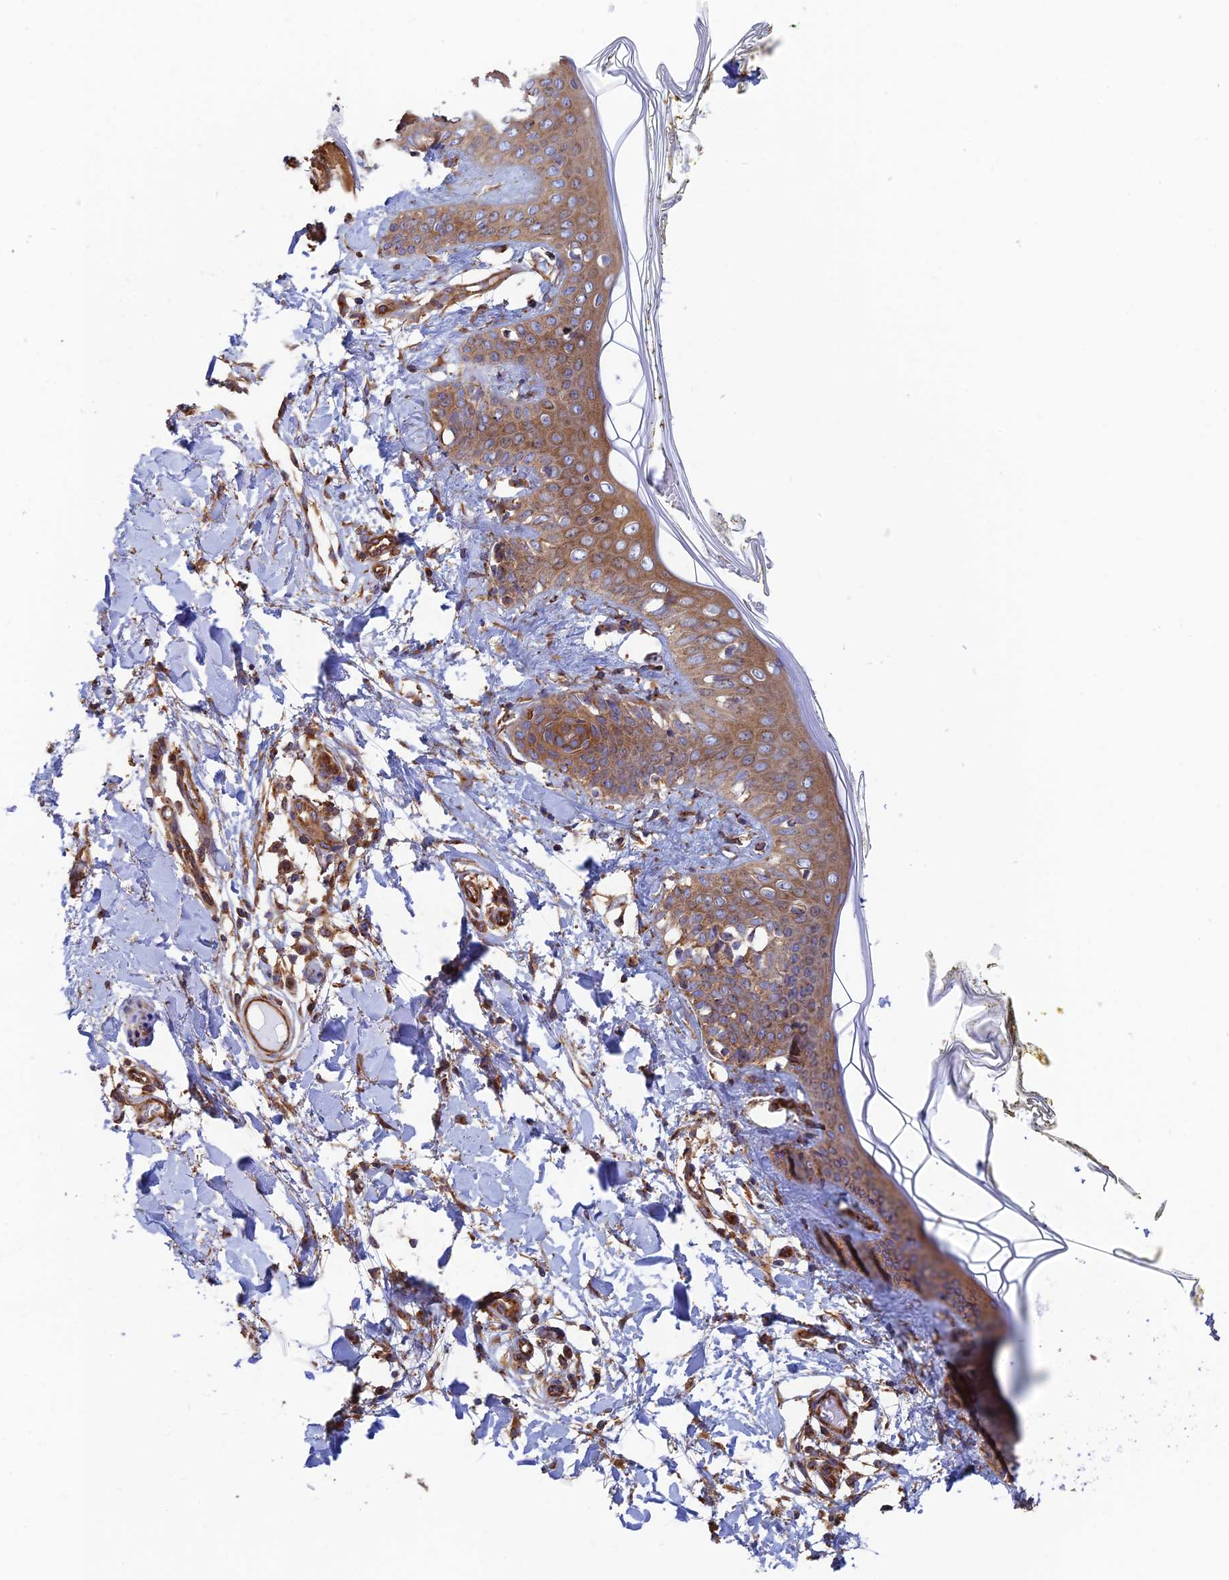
{"staining": {"intensity": "moderate", "quantity": ">75%", "location": "cytoplasmic/membranous"}, "tissue": "skin", "cell_type": "Fibroblasts", "image_type": "normal", "snomed": [{"axis": "morphology", "description": "Normal tissue, NOS"}, {"axis": "topography", "description": "Skin"}], "caption": "Immunohistochemistry histopathology image of normal skin: skin stained using IHC shows medium levels of moderate protein expression localized specifically in the cytoplasmic/membranous of fibroblasts, appearing as a cytoplasmic/membranous brown color.", "gene": "DCTN2", "patient": {"sex": "female", "age": 34}}